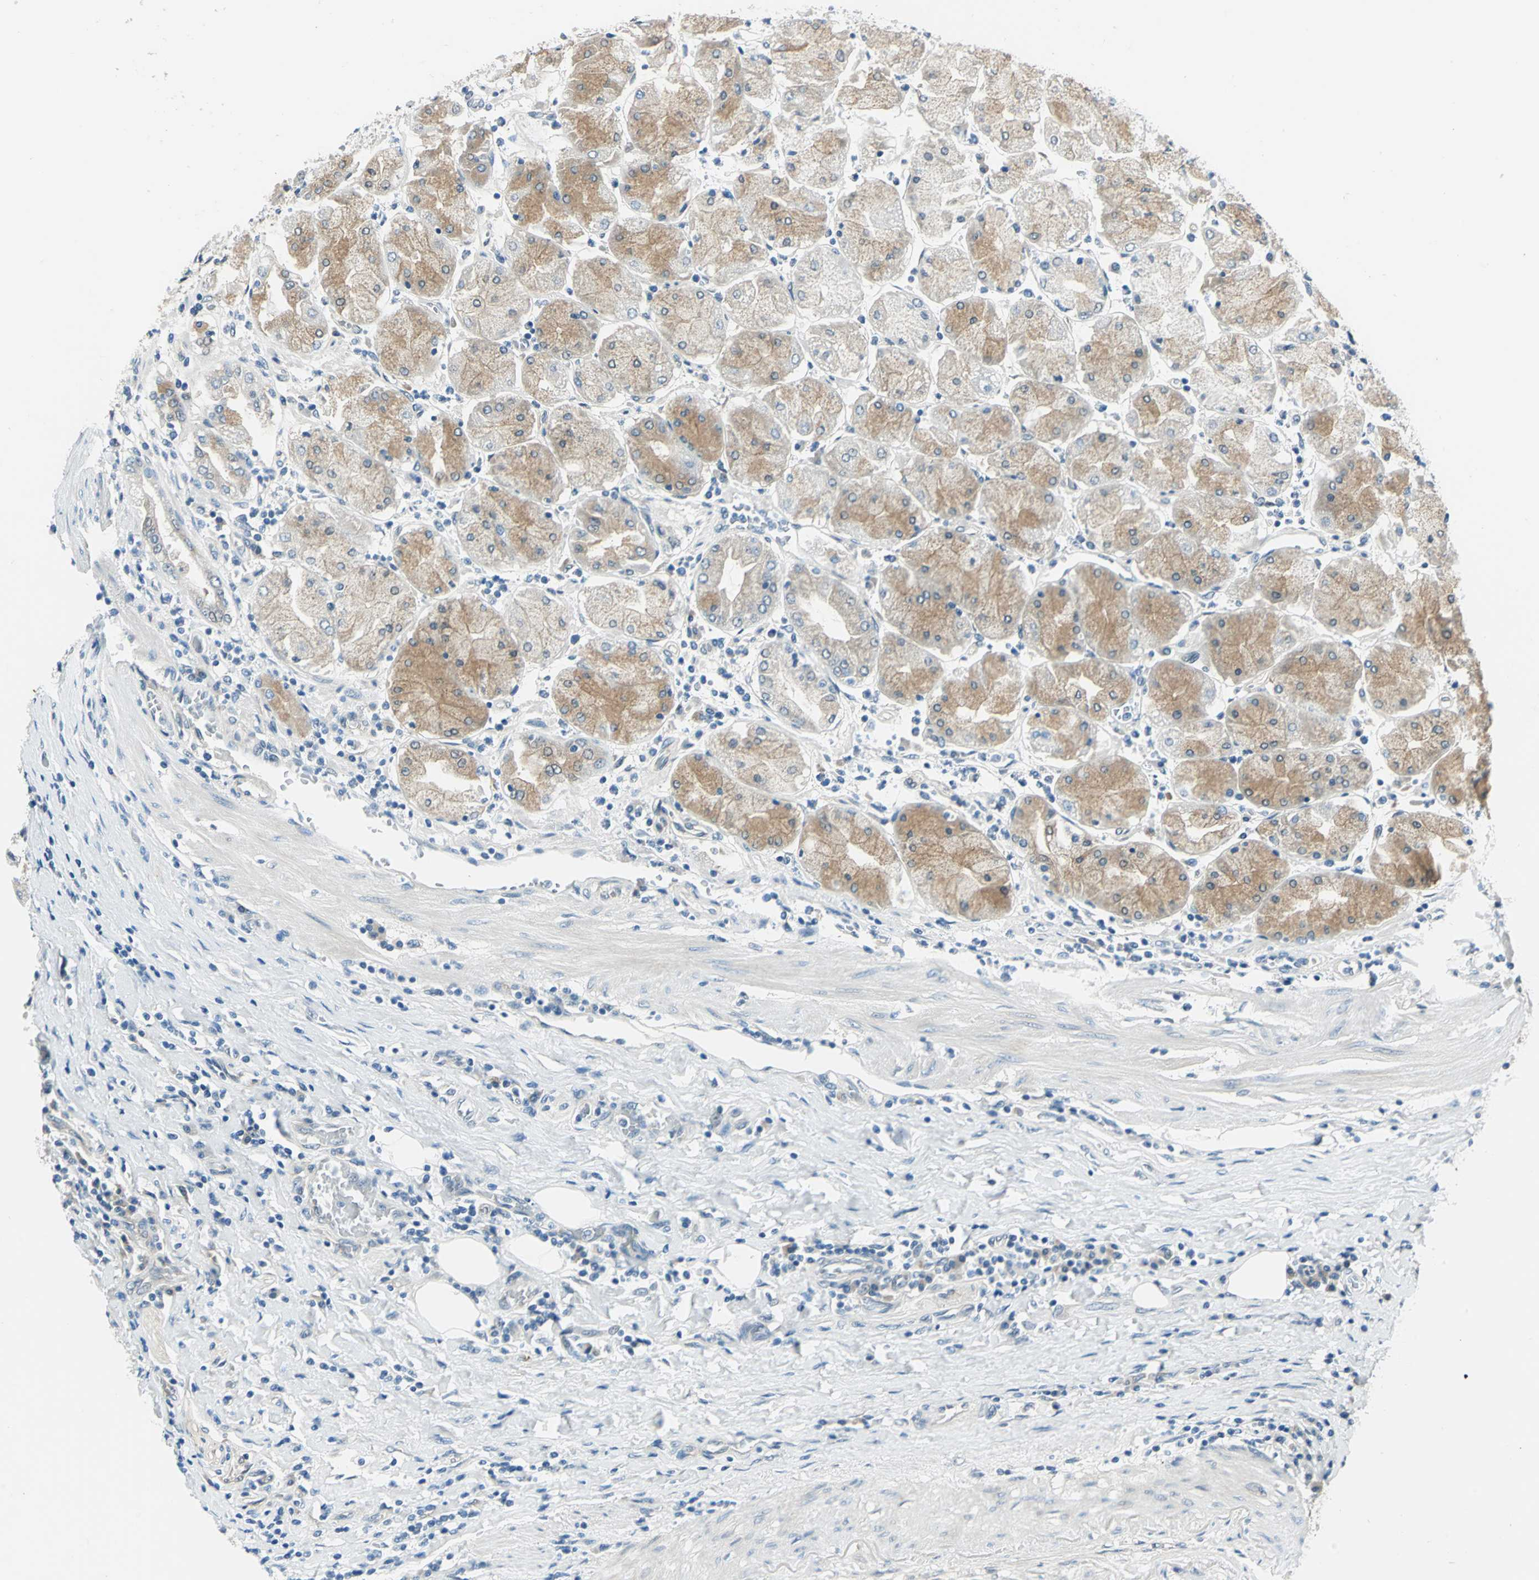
{"staining": {"intensity": "negative", "quantity": "none", "location": "none"}, "tissue": "stomach cancer", "cell_type": "Tumor cells", "image_type": "cancer", "snomed": [{"axis": "morphology", "description": "Normal tissue, NOS"}, {"axis": "morphology", "description": "Adenocarcinoma, NOS"}, {"axis": "topography", "description": "Stomach, upper"}, {"axis": "topography", "description": "Stomach"}], "caption": "There is no significant staining in tumor cells of adenocarcinoma (stomach). (Stains: DAB (3,3'-diaminobenzidine) immunohistochemistry with hematoxylin counter stain, Microscopy: brightfield microscopy at high magnification).", "gene": "CDC42EP1", "patient": {"sex": "male", "age": 59}}